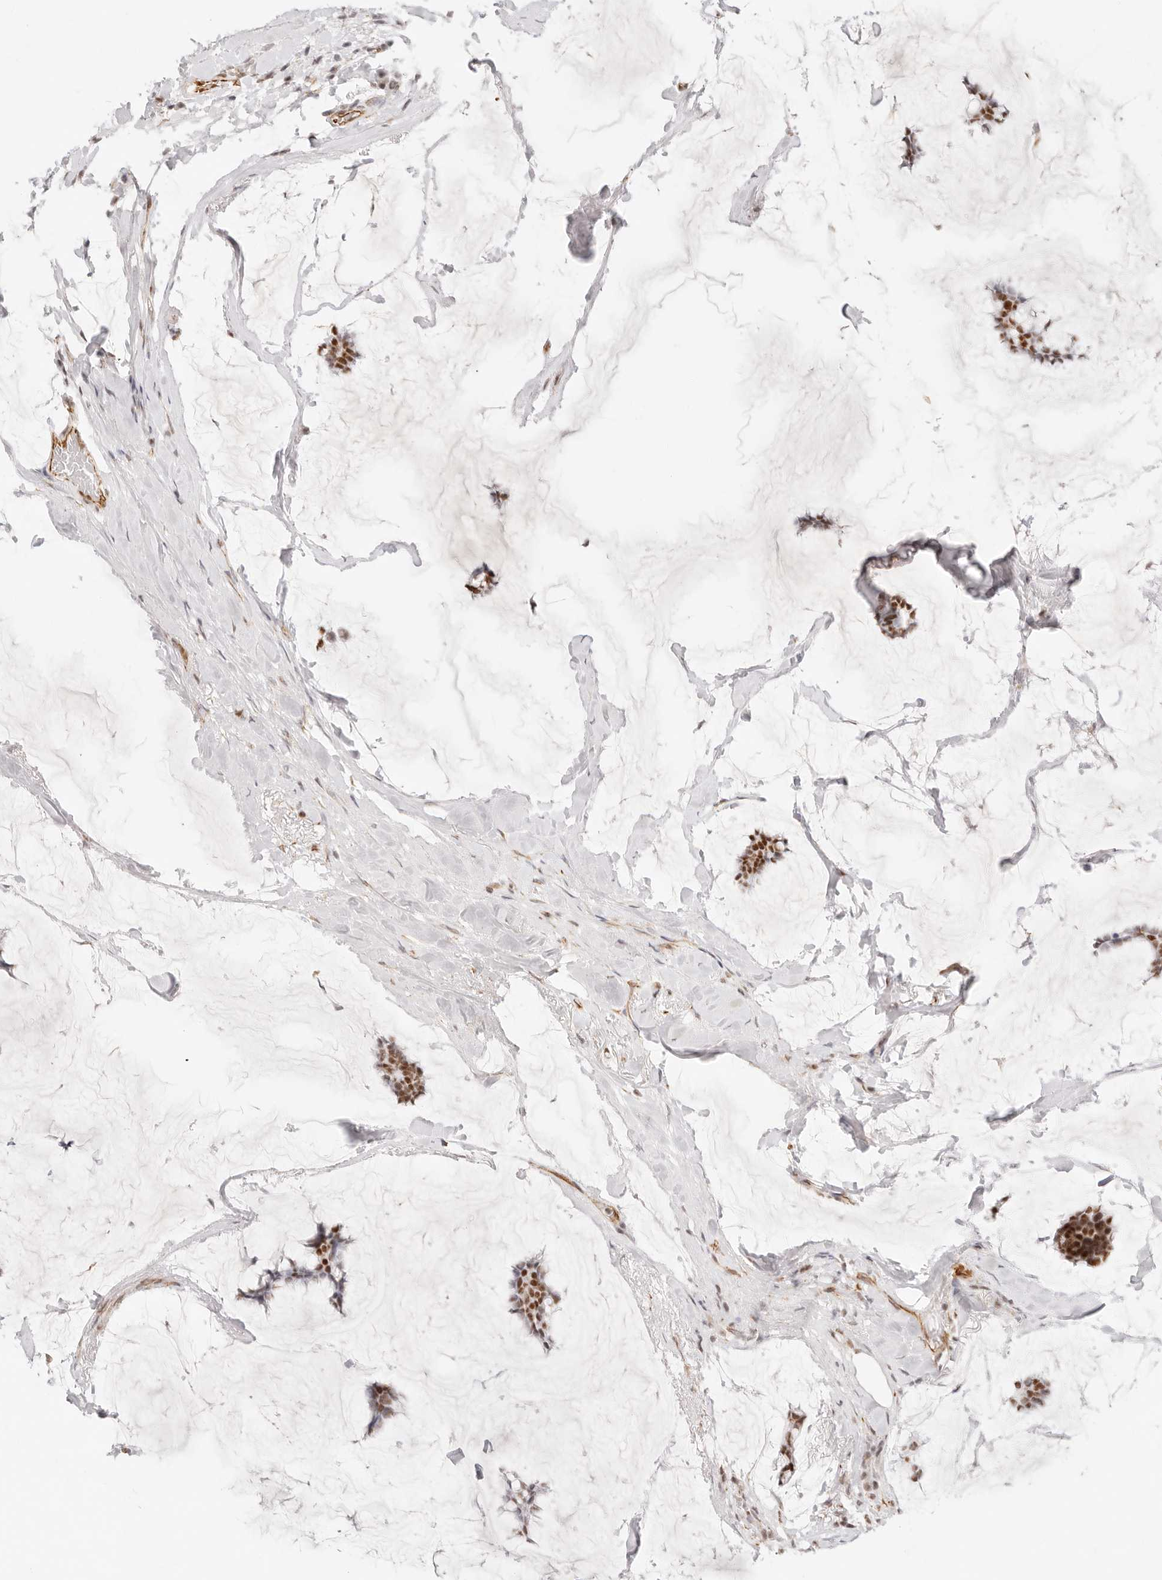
{"staining": {"intensity": "strong", "quantity": ">75%", "location": "nuclear"}, "tissue": "breast cancer", "cell_type": "Tumor cells", "image_type": "cancer", "snomed": [{"axis": "morphology", "description": "Duct carcinoma"}, {"axis": "topography", "description": "Breast"}], "caption": "Immunohistochemistry (IHC) photomicrograph of breast intraductal carcinoma stained for a protein (brown), which exhibits high levels of strong nuclear positivity in about >75% of tumor cells.", "gene": "ZC3H11A", "patient": {"sex": "female", "age": 93}}